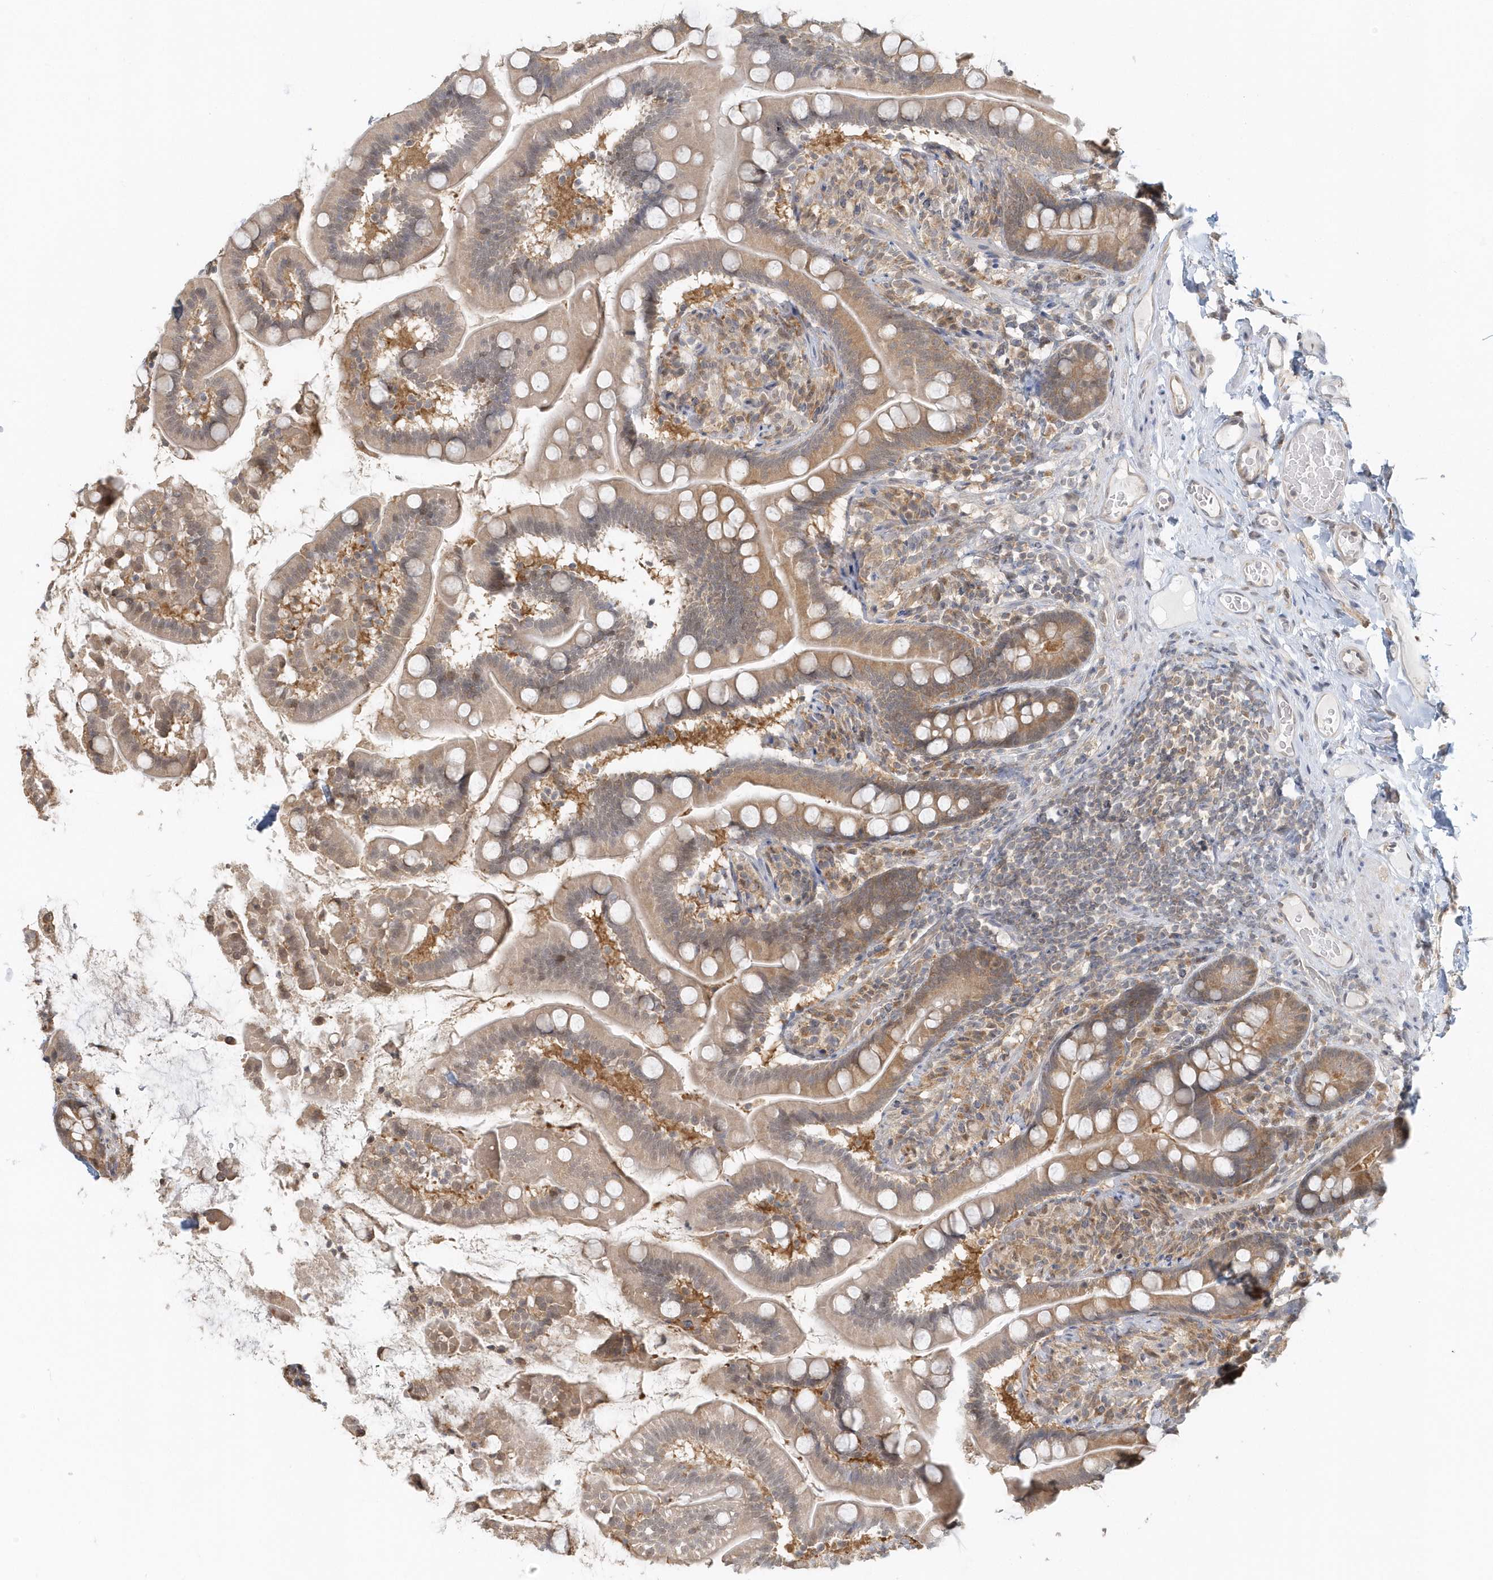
{"staining": {"intensity": "weak", "quantity": "25%-75%", "location": "cytoplasmic/membranous"}, "tissue": "small intestine", "cell_type": "Glandular cells", "image_type": "normal", "snomed": [{"axis": "morphology", "description": "Normal tissue, NOS"}, {"axis": "topography", "description": "Small intestine"}], "caption": "Protein staining demonstrates weak cytoplasmic/membranous staining in approximately 25%-75% of glandular cells in benign small intestine.", "gene": "PSMD6", "patient": {"sex": "female", "age": 64}}